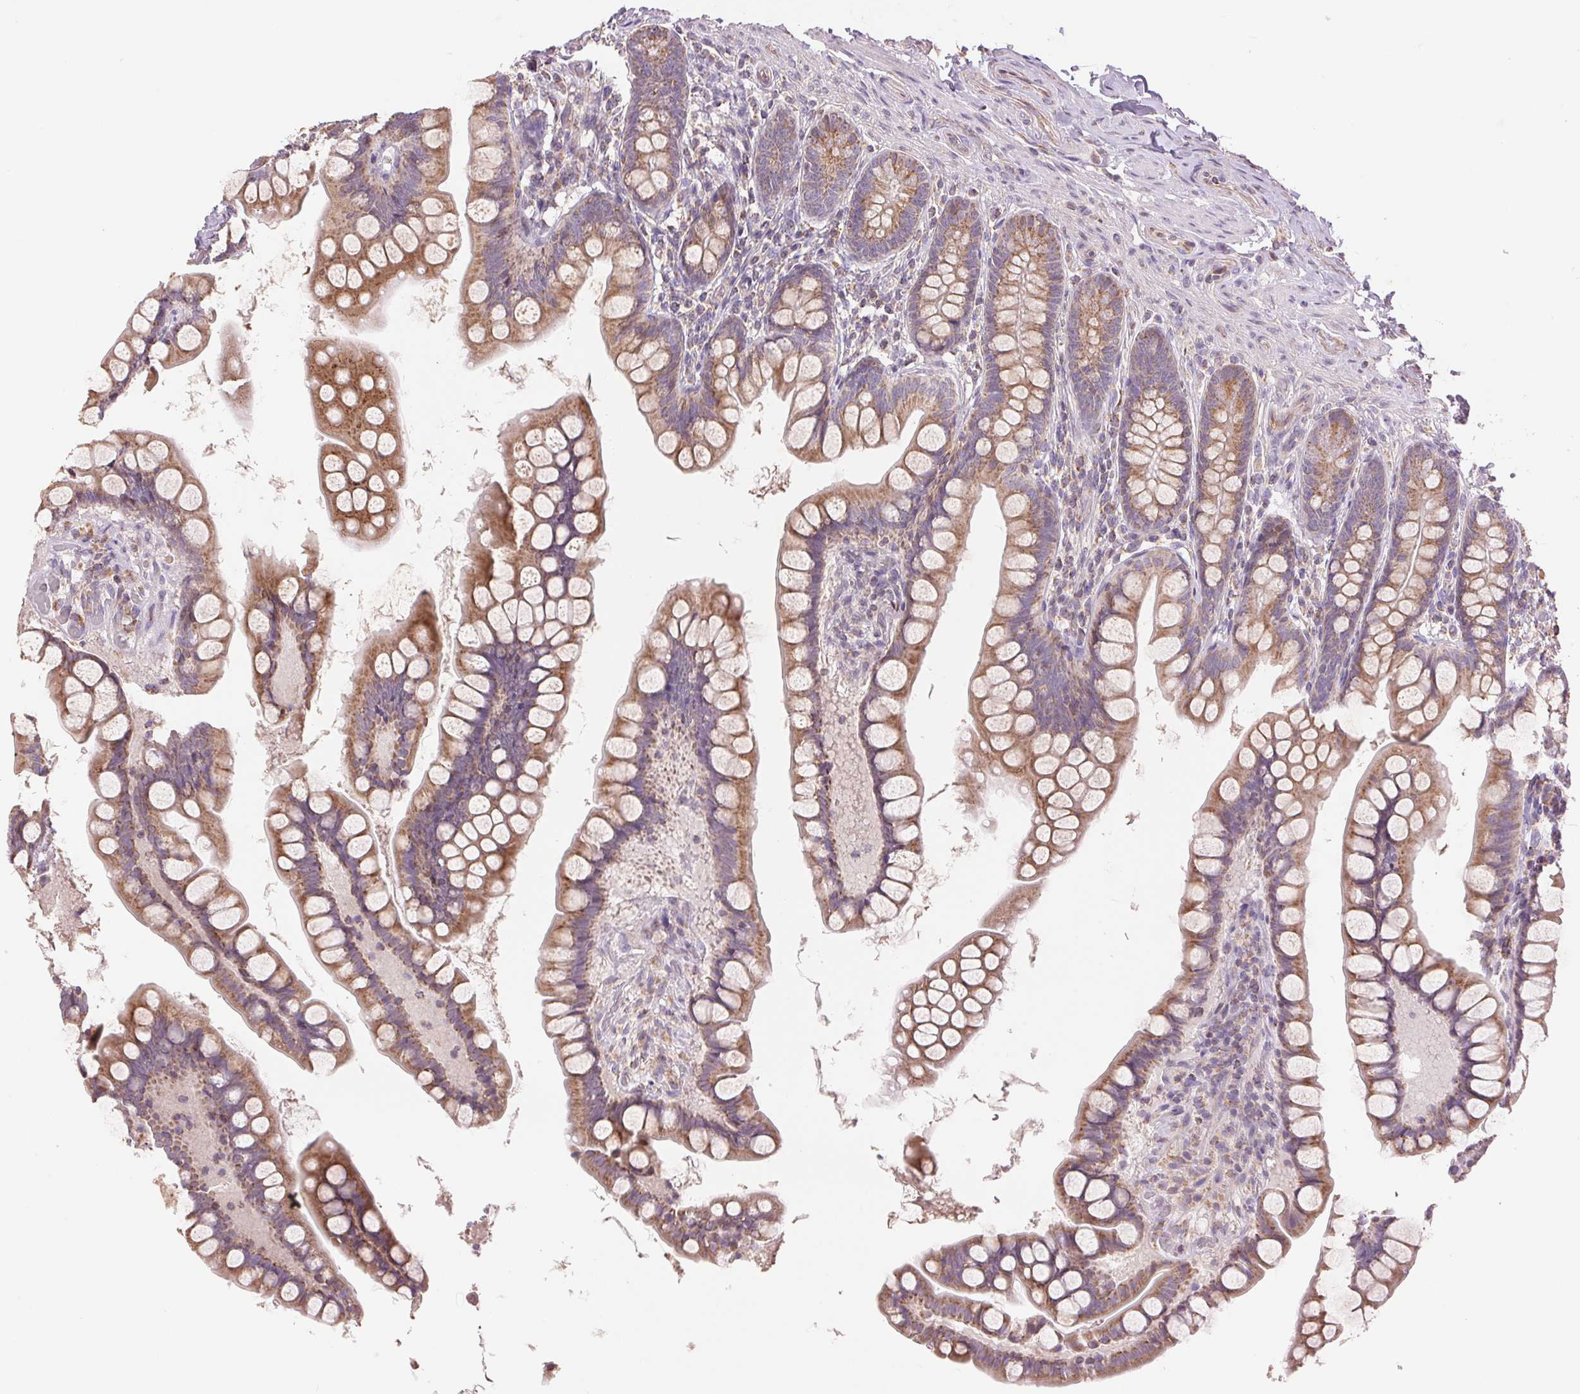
{"staining": {"intensity": "moderate", "quantity": ">75%", "location": "cytoplasmic/membranous"}, "tissue": "small intestine", "cell_type": "Glandular cells", "image_type": "normal", "snomed": [{"axis": "morphology", "description": "Normal tissue, NOS"}, {"axis": "topography", "description": "Small intestine"}], "caption": "Protein expression analysis of unremarkable small intestine shows moderate cytoplasmic/membranous positivity in approximately >75% of glandular cells. (brown staining indicates protein expression, while blue staining denotes nuclei).", "gene": "DGUOK", "patient": {"sex": "male", "age": 70}}